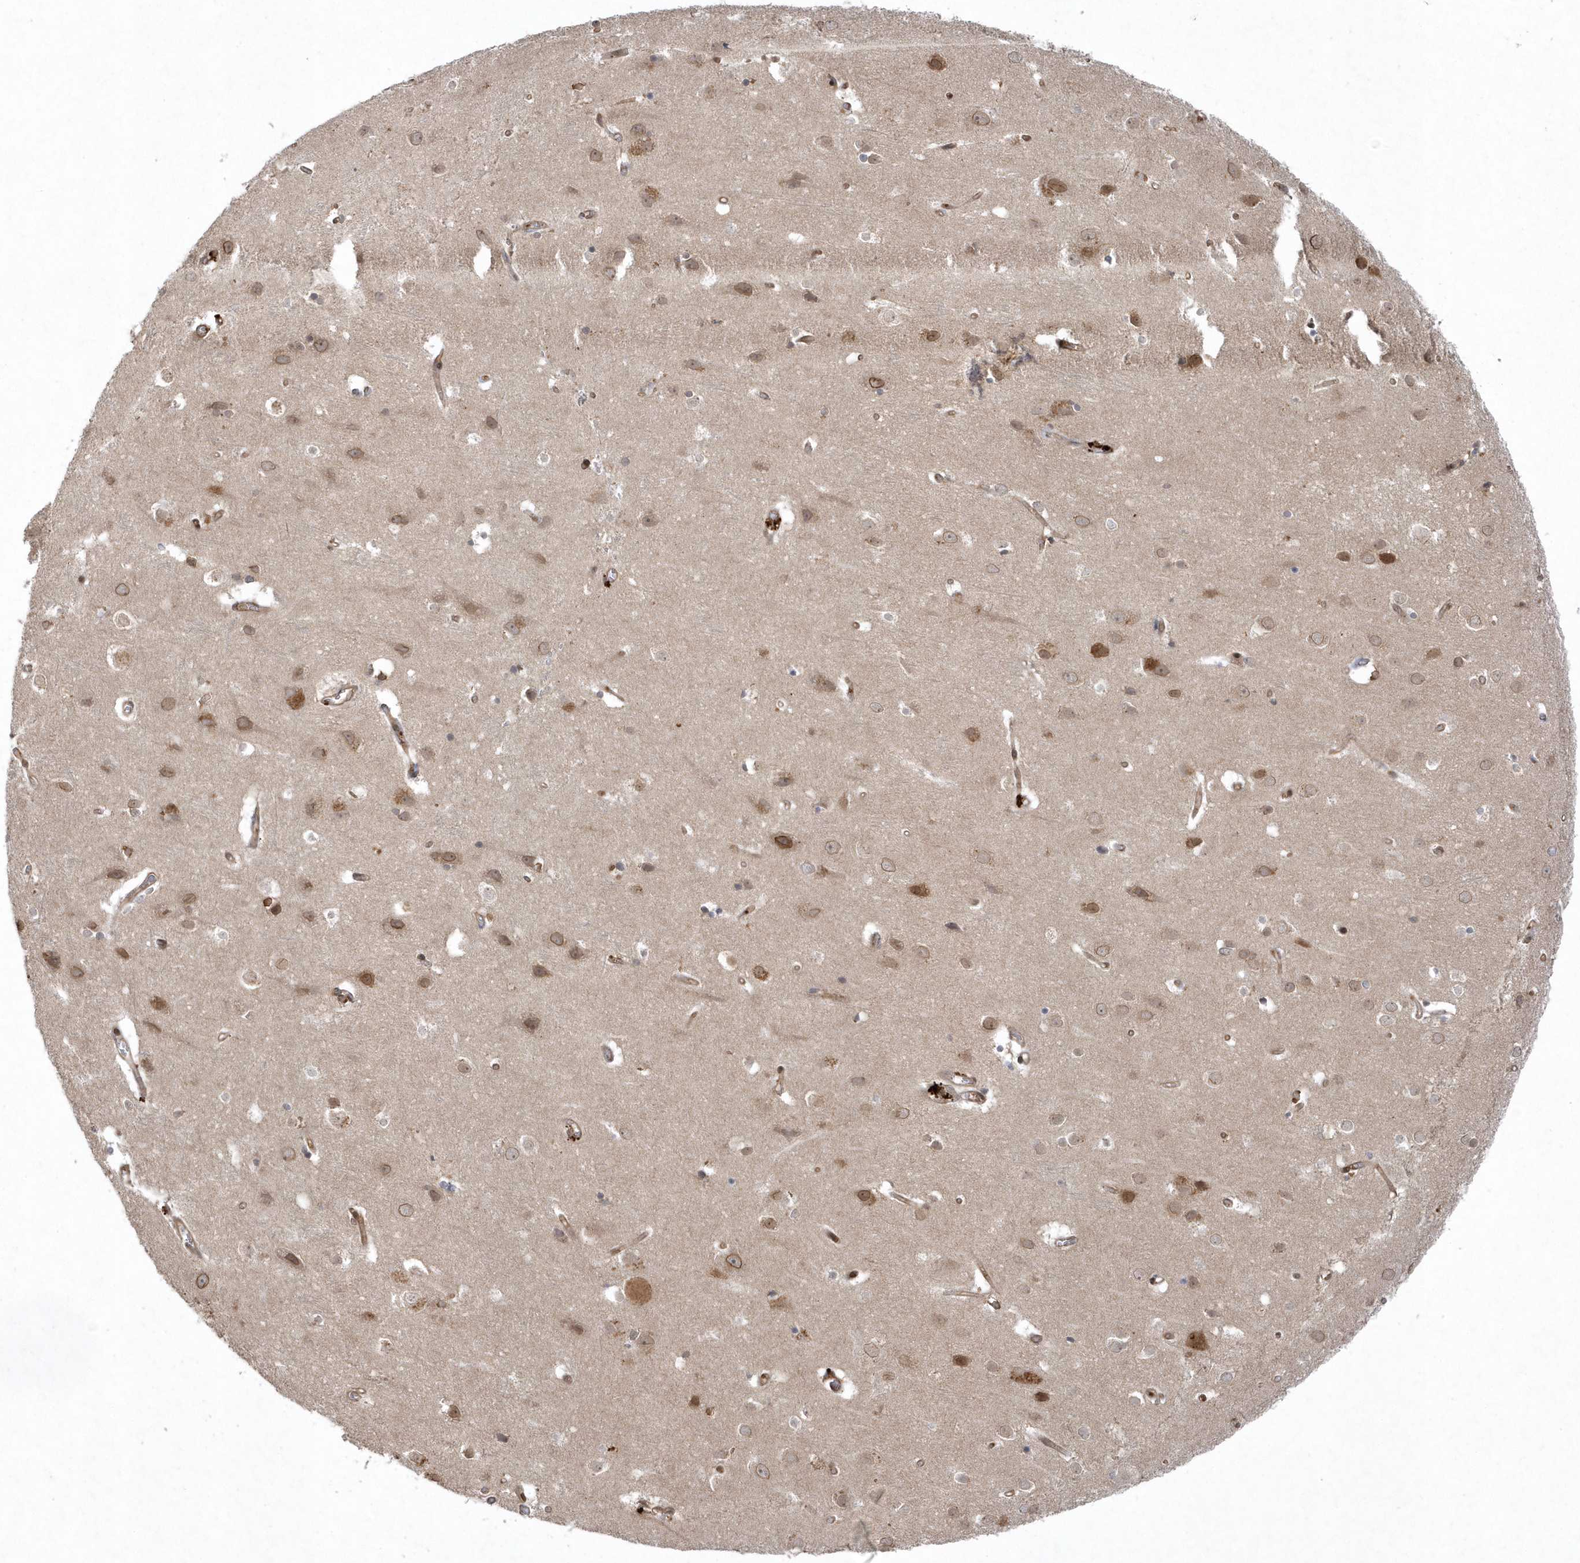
{"staining": {"intensity": "moderate", "quantity": ">75%", "location": "cytoplasmic/membranous,nuclear"}, "tissue": "cerebral cortex", "cell_type": "Endothelial cells", "image_type": "normal", "snomed": [{"axis": "morphology", "description": "Normal tissue, NOS"}, {"axis": "topography", "description": "Cerebral cortex"}], "caption": "Cerebral cortex stained with a brown dye exhibits moderate cytoplasmic/membranous,nuclear positive expression in approximately >75% of endothelial cells.", "gene": "ACYP1", "patient": {"sex": "male", "age": 54}}